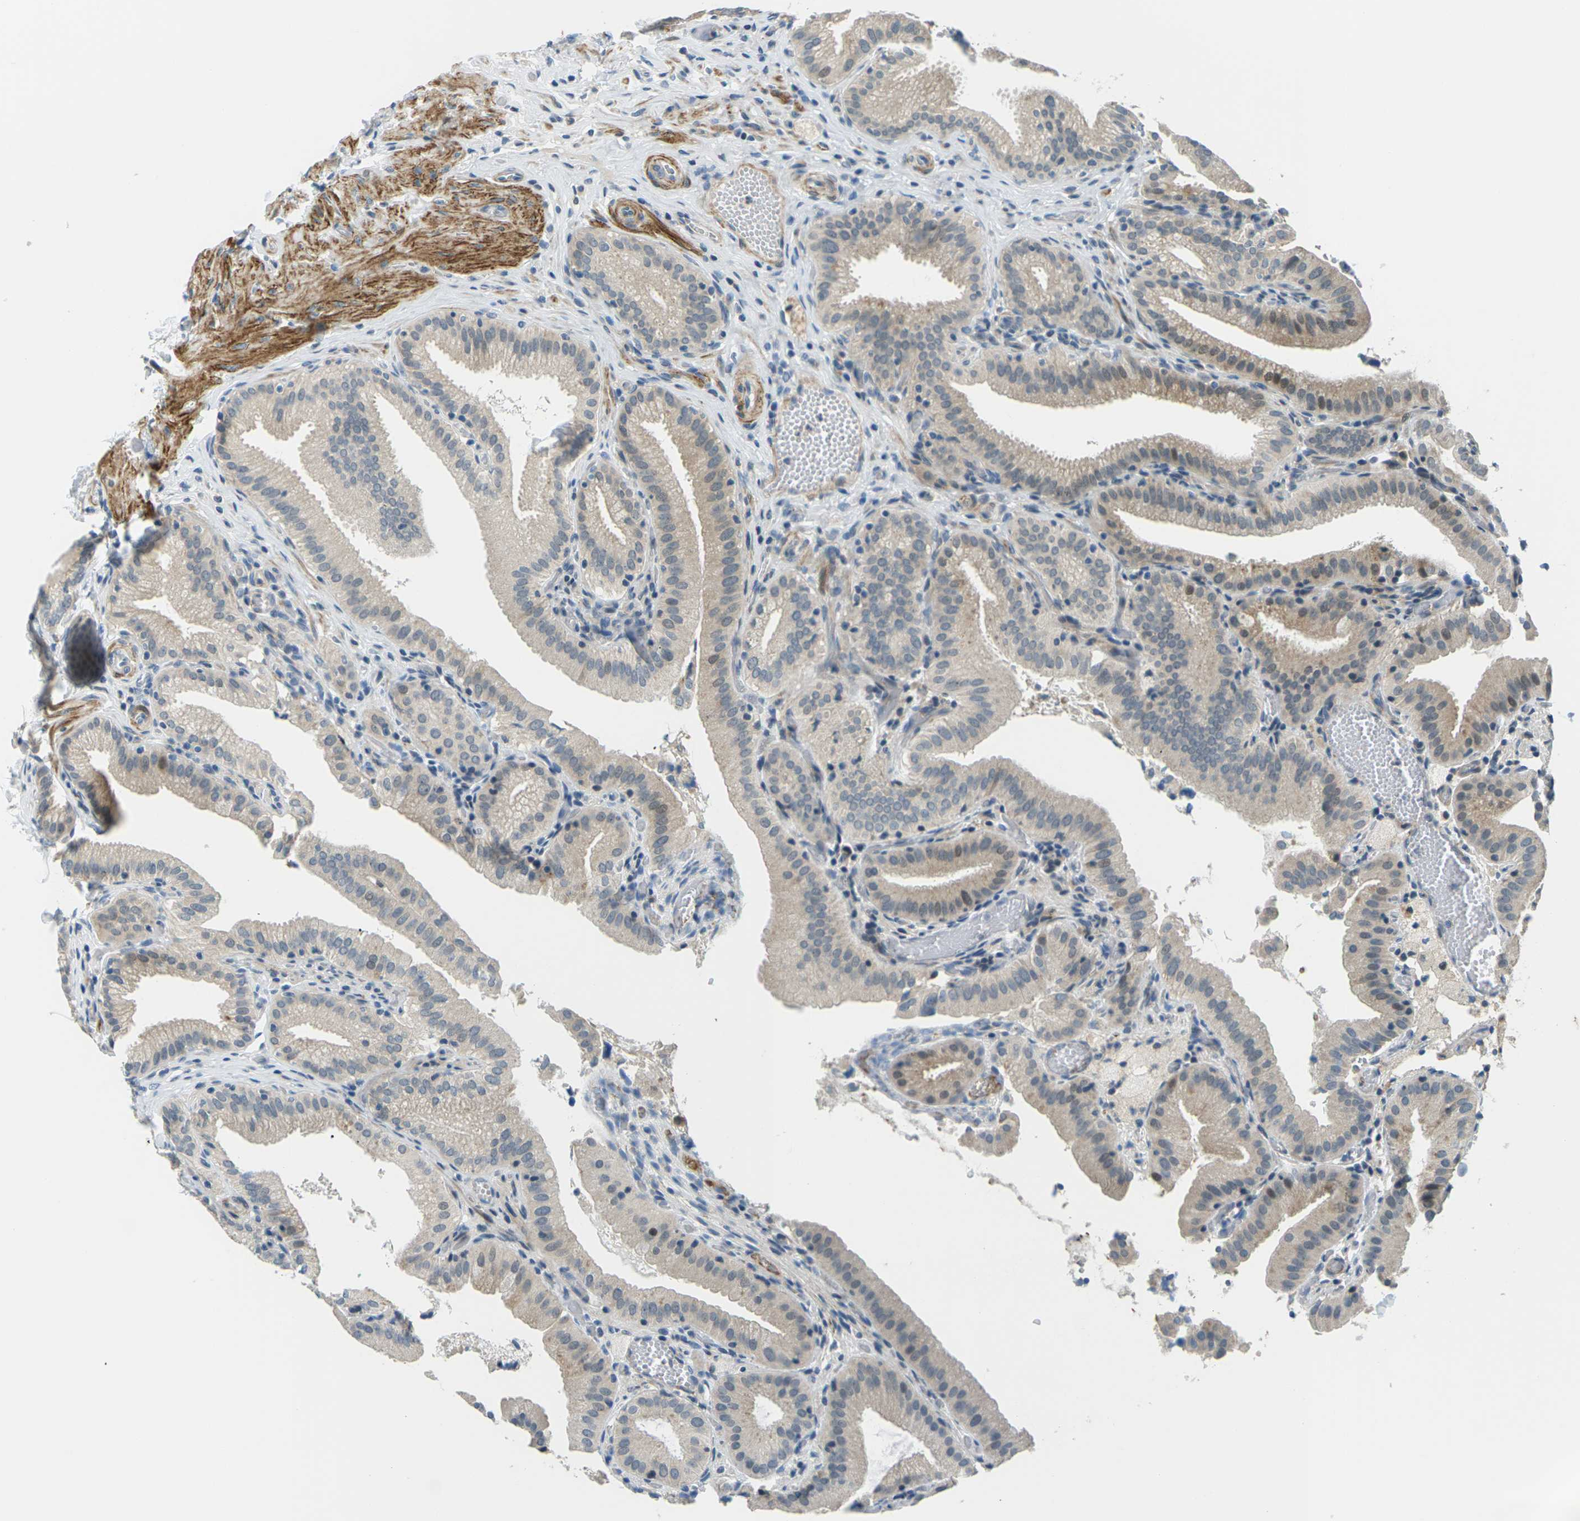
{"staining": {"intensity": "weak", "quantity": "25%-75%", "location": "cytoplasmic/membranous"}, "tissue": "gallbladder", "cell_type": "Glandular cells", "image_type": "normal", "snomed": [{"axis": "morphology", "description": "Normal tissue, NOS"}, {"axis": "topography", "description": "Gallbladder"}], "caption": "Immunohistochemical staining of unremarkable gallbladder exhibits weak cytoplasmic/membranous protein positivity in approximately 25%-75% of glandular cells.", "gene": "SLC13A3", "patient": {"sex": "male", "age": 54}}